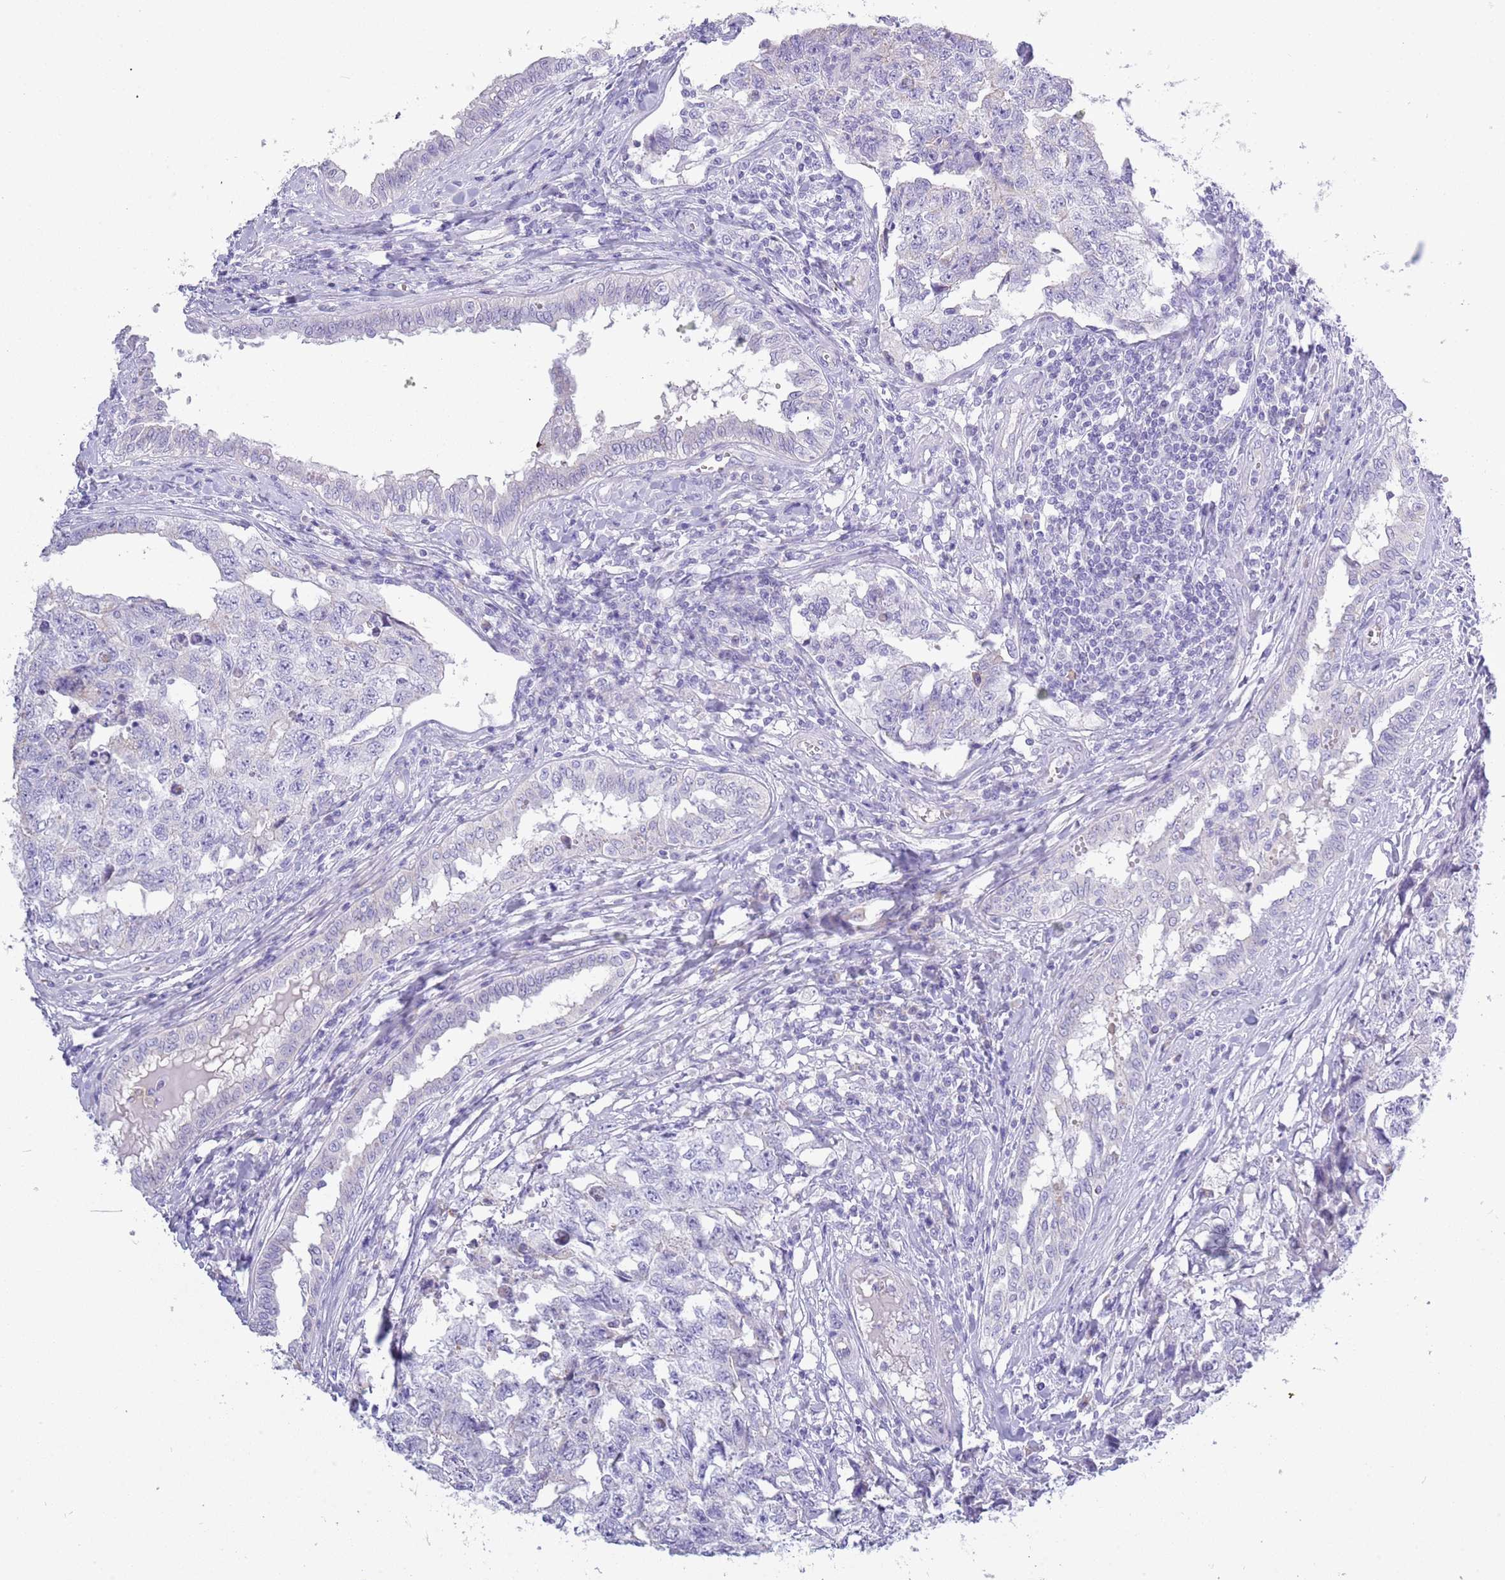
{"staining": {"intensity": "negative", "quantity": "none", "location": "none"}, "tissue": "testis cancer", "cell_type": "Tumor cells", "image_type": "cancer", "snomed": [{"axis": "morphology", "description": "Carcinoma, Embryonal, NOS"}, {"axis": "topography", "description": "Testis"}], "caption": "This is an immunohistochemistry image of human testis cancer. There is no expression in tumor cells.", "gene": "ACR", "patient": {"sex": "male", "age": 31}}